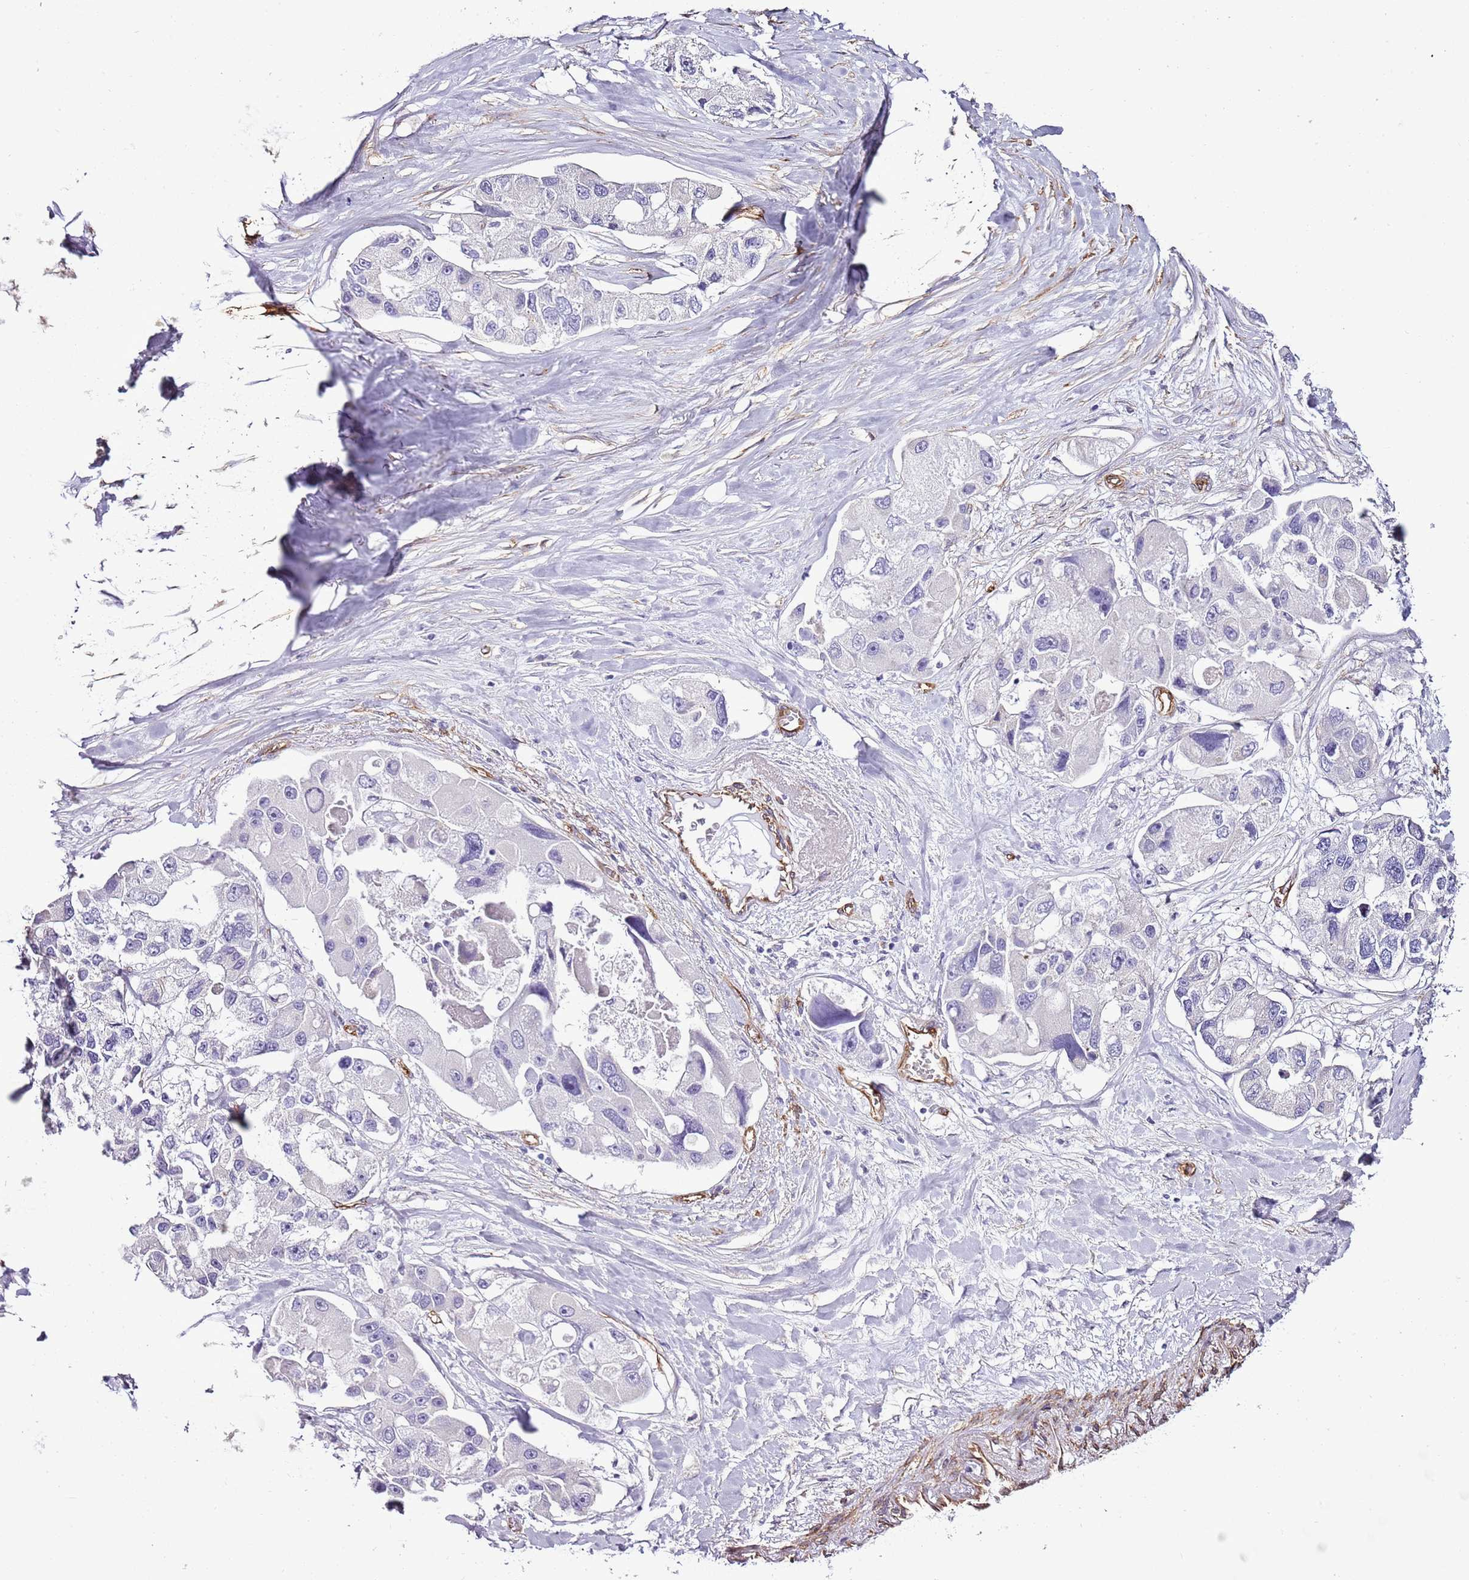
{"staining": {"intensity": "negative", "quantity": "none", "location": "none"}, "tissue": "lung cancer", "cell_type": "Tumor cells", "image_type": "cancer", "snomed": [{"axis": "morphology", "description": "Adenocarcinoma, NOS"}, {"axis": "topography", "description": "Lung"}], "caption": "There is no significant expression in tumor cells of lung cancer (adenocarcinoma). (Brightfield microscopy of DAB immunohistochemistry at high magnification).", "gene": "CTDSPL", "patient": {"sex": "female", "age": 54}}